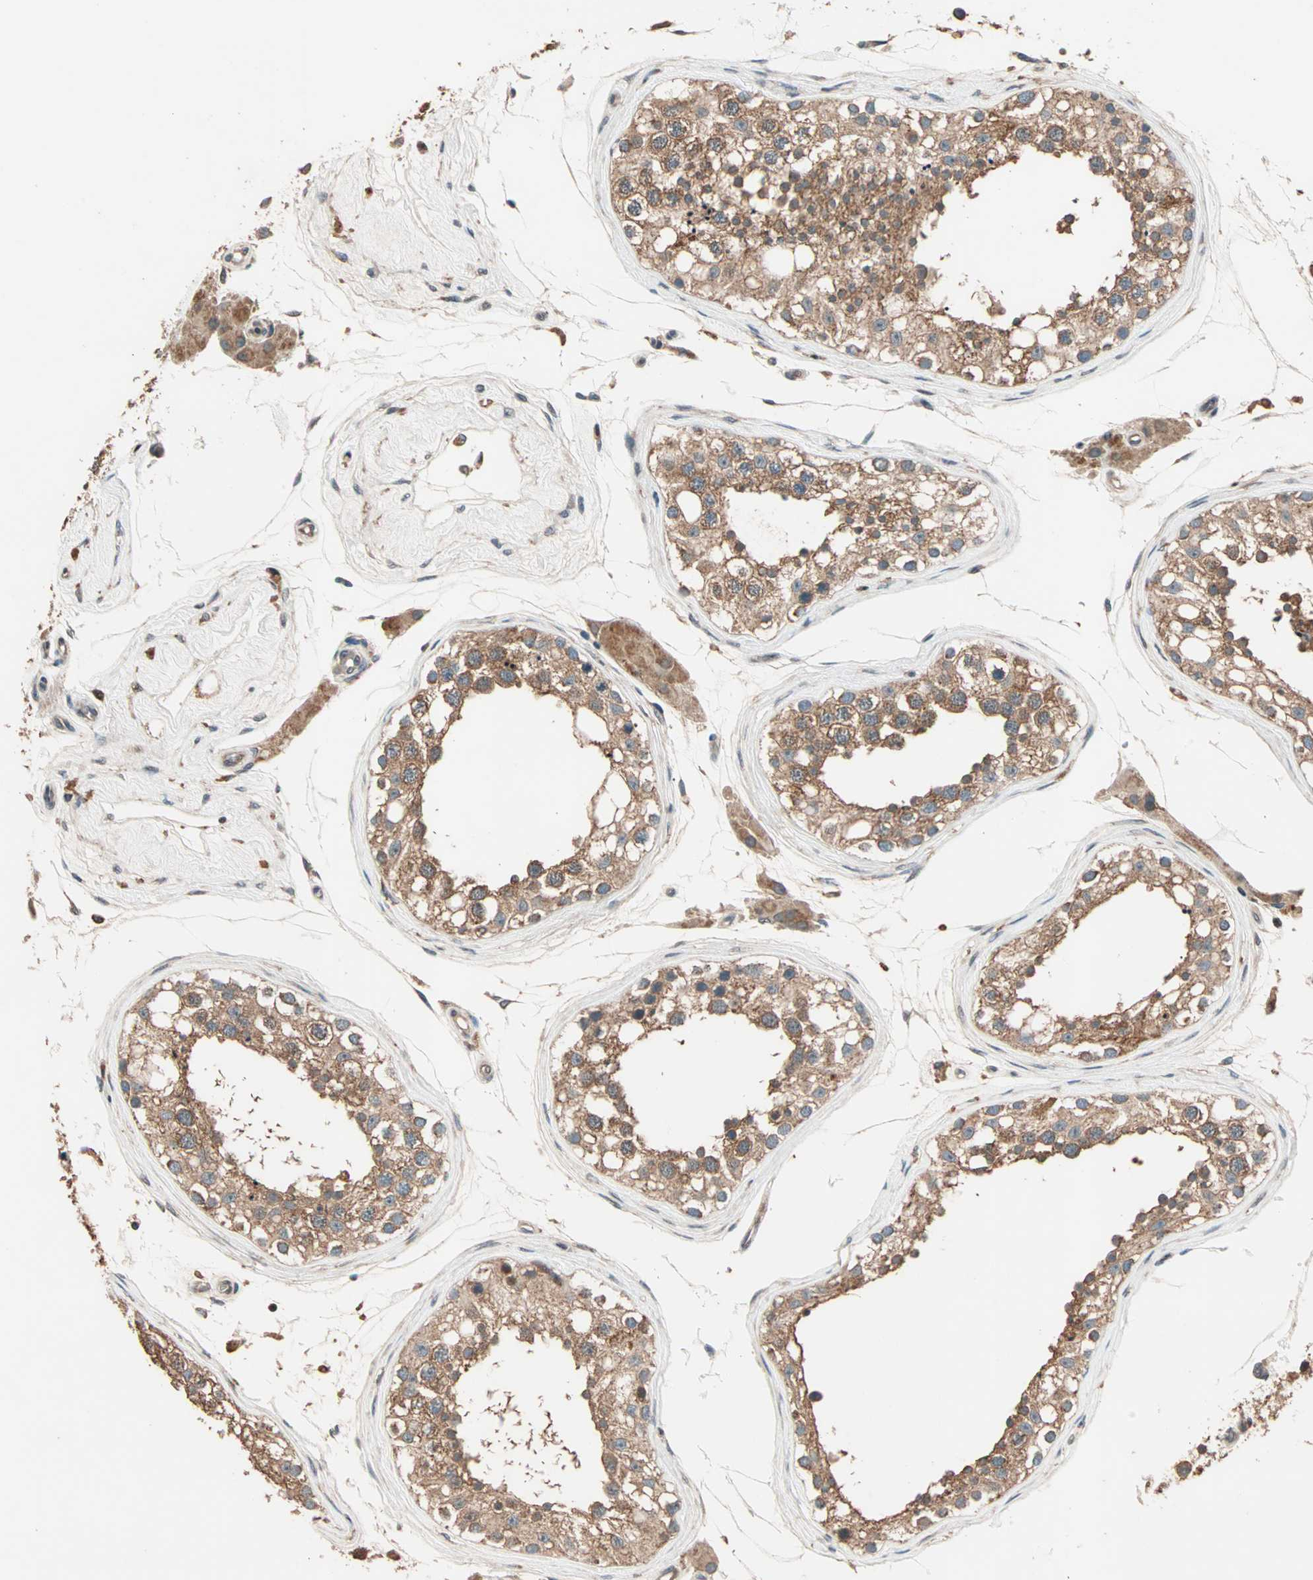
{"staining": {"intensity": "moderate", "quantity": ">75%", "location": "cytoplasmic/membranous"}, "tissue": "testis", "cell_type": "Cells in seminiferous ducts", "image_type": "normal", "snomed": [{"axis": "morphology", "description": "Normal tissue, NOS"}, {"axis": "topography", "description": "Testis"}], "caption": "Human testis stained for a protein (brown) exhibits moderate cytoplasmic/membranous positive positivity in about >75% of cells in seminiferous ducts.", "gene": "HECW1", "patient": {"sex": "male", "age": 68}}